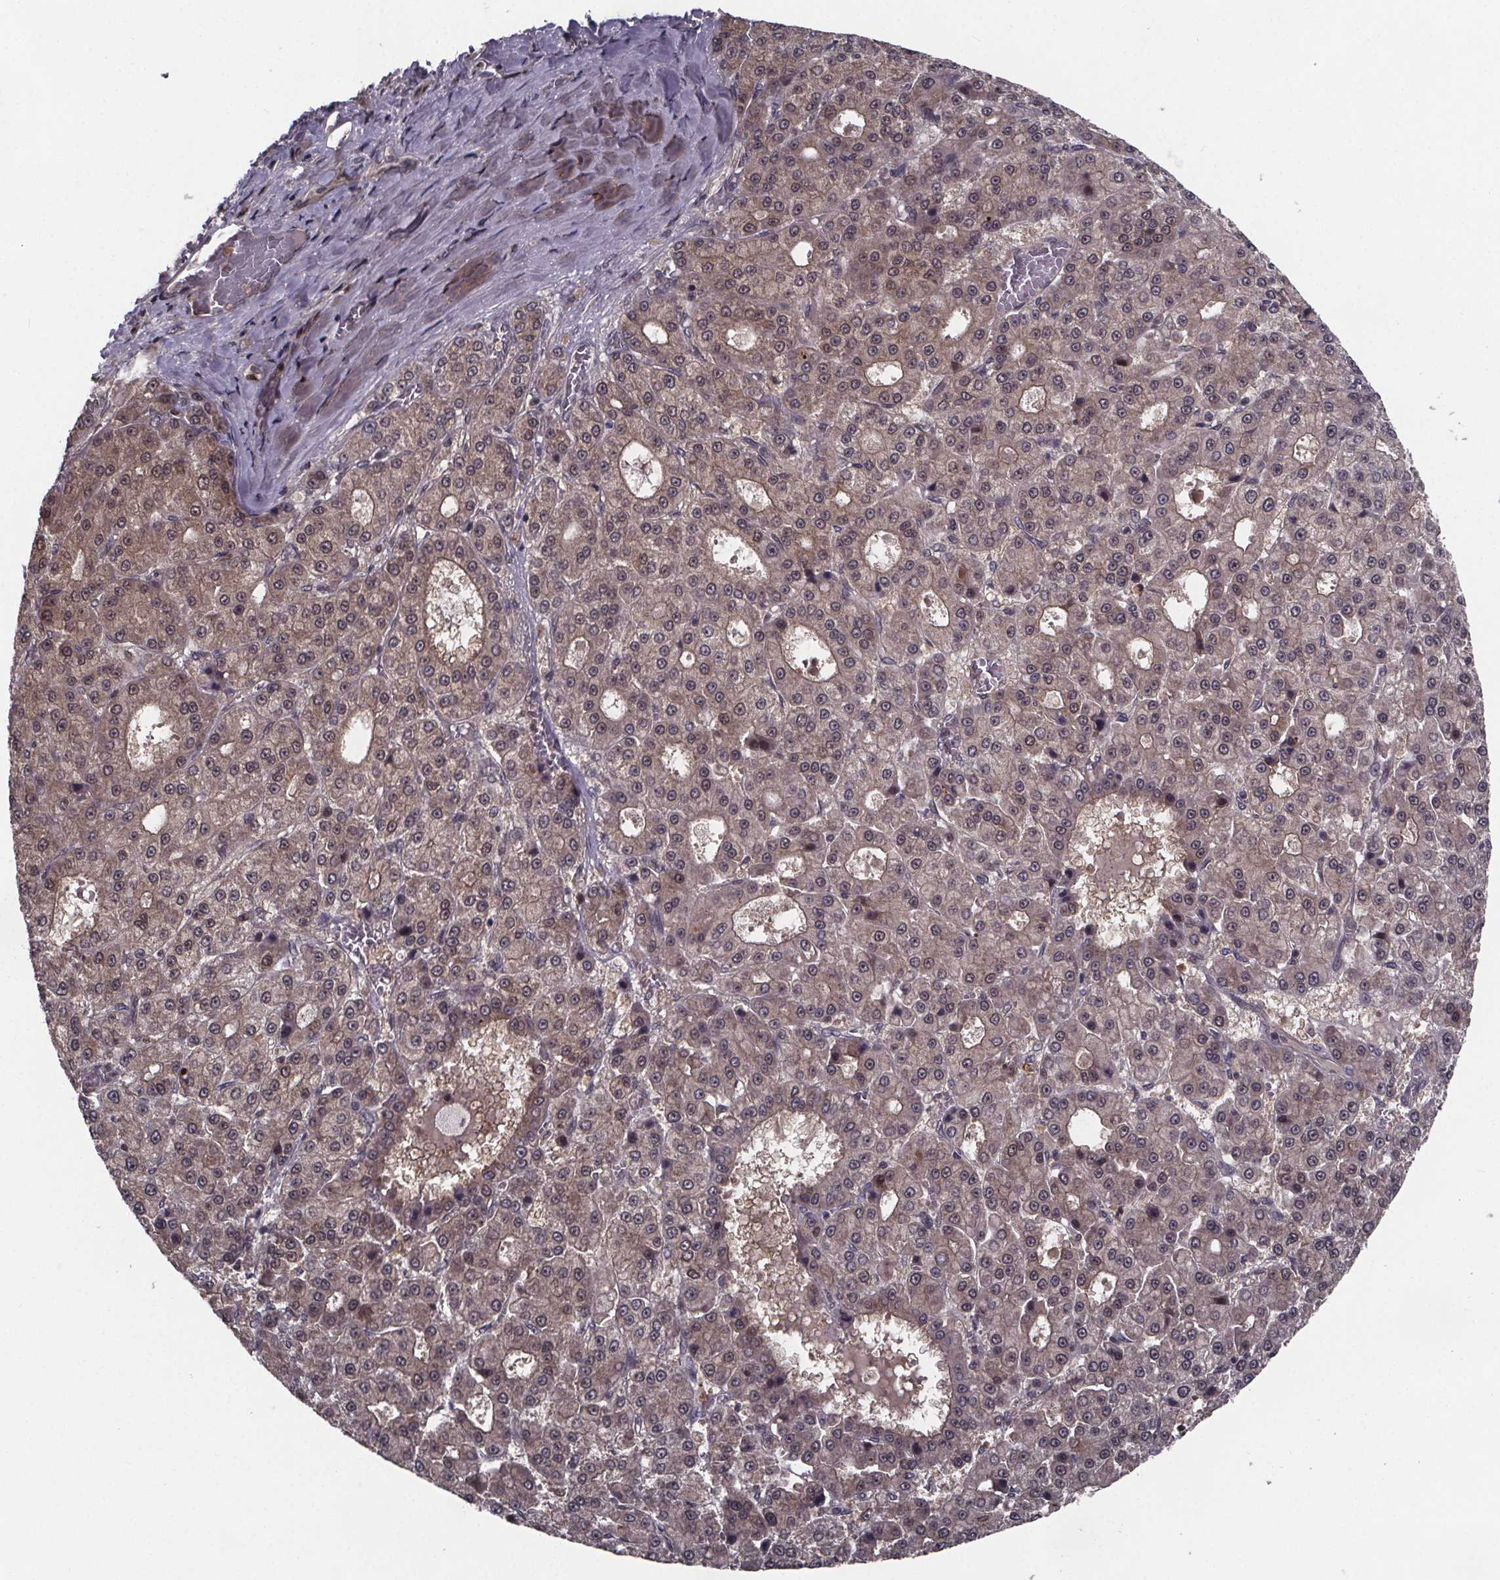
{"staining": {"intensity": "weak", "quantity": "25%-75%", "location": "cytoplasmic/membranous,nuclear"}, "tissue": "liver cancer", "cell_type": "Tumor cells", "image_type": "cancer", "snomed": [{"axis": "morphology", "description": "Carcinoma, Hepatocellular, NOS"}, {"axis": "topography", "description": "Liver"}], "caption": "DAB (3,3'-diaminobenzidine) immunohistochemical staining of human liver cancer demonstrates weak cytoplasmic/membranous and nuclear protein expression in about 25%-75% of tumor cells.", "gene": "FN3KRP", "patient": {"sex": "male", "age": 70}}